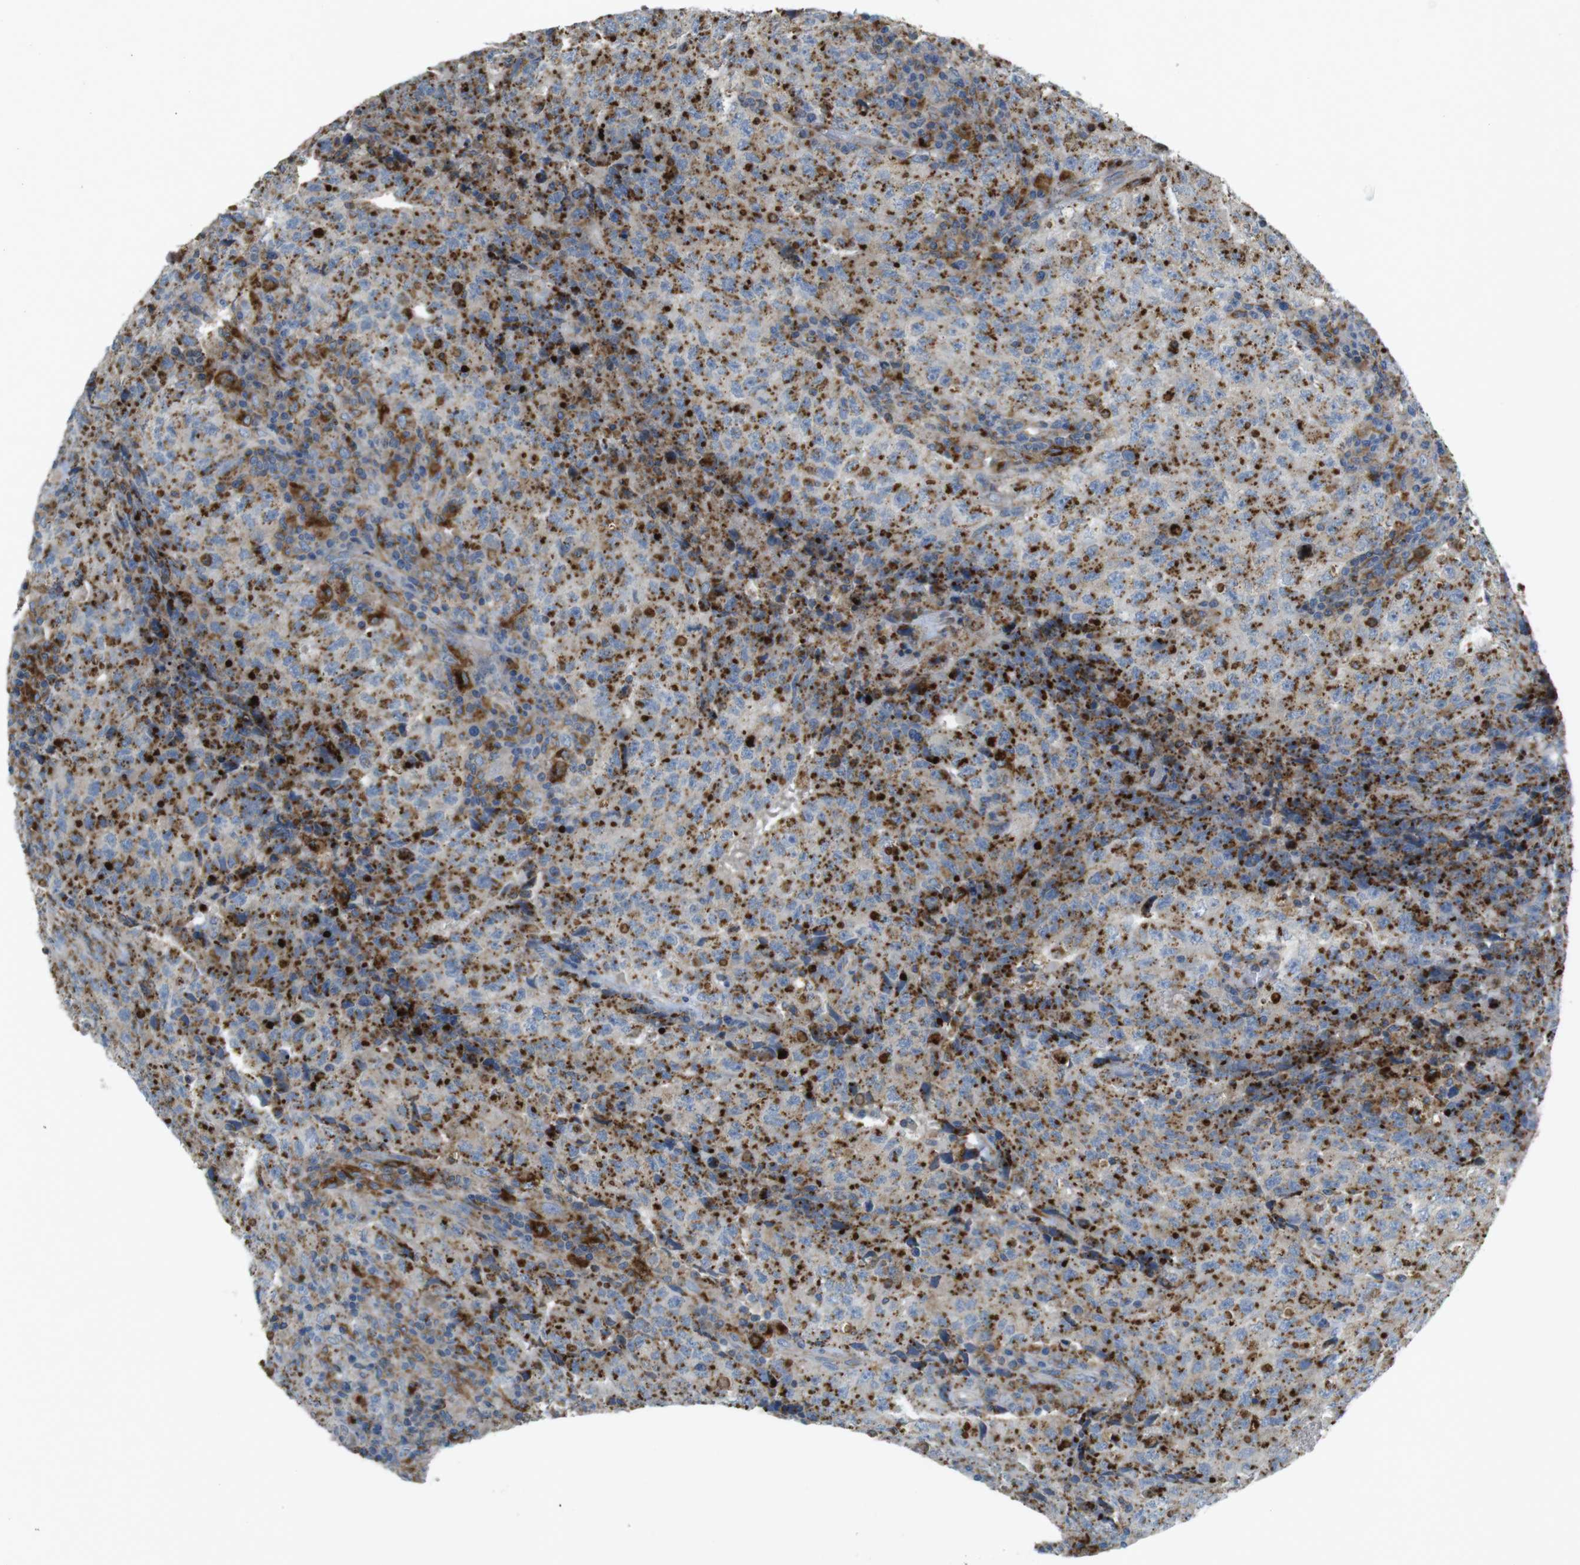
{"staining": {"intensity": "moderate", "quantity": ">75%", "location": "cytoplasmic/membranous"}, "tissue": "testis cancer", "cell_type": "Tumor cells", "image_type": "cancer", "snomed": [{"axis": "morphology", "description": "Necrosis, NOS"}, {"axis": "morphology", "description": "Carcinoma, Embryonal, NOS"}, {"axis": "topography", "description": "Testis"}], "caption": "Immunohistochemical staining of human testis cancer (embryonal carcinoma) displays medium levels of moderate cytoplasmic/membranous positivity in about >75% of tumor cells. The staining was performed using DAB (3,3'-diaminobenzidine) to visualize the protein expression in brown, while the nuclei were stained in blue with hematoxylin (Magnification: 20x).", "gene": "LAMP1", "patient": {"sex": "male", "age": 19}}